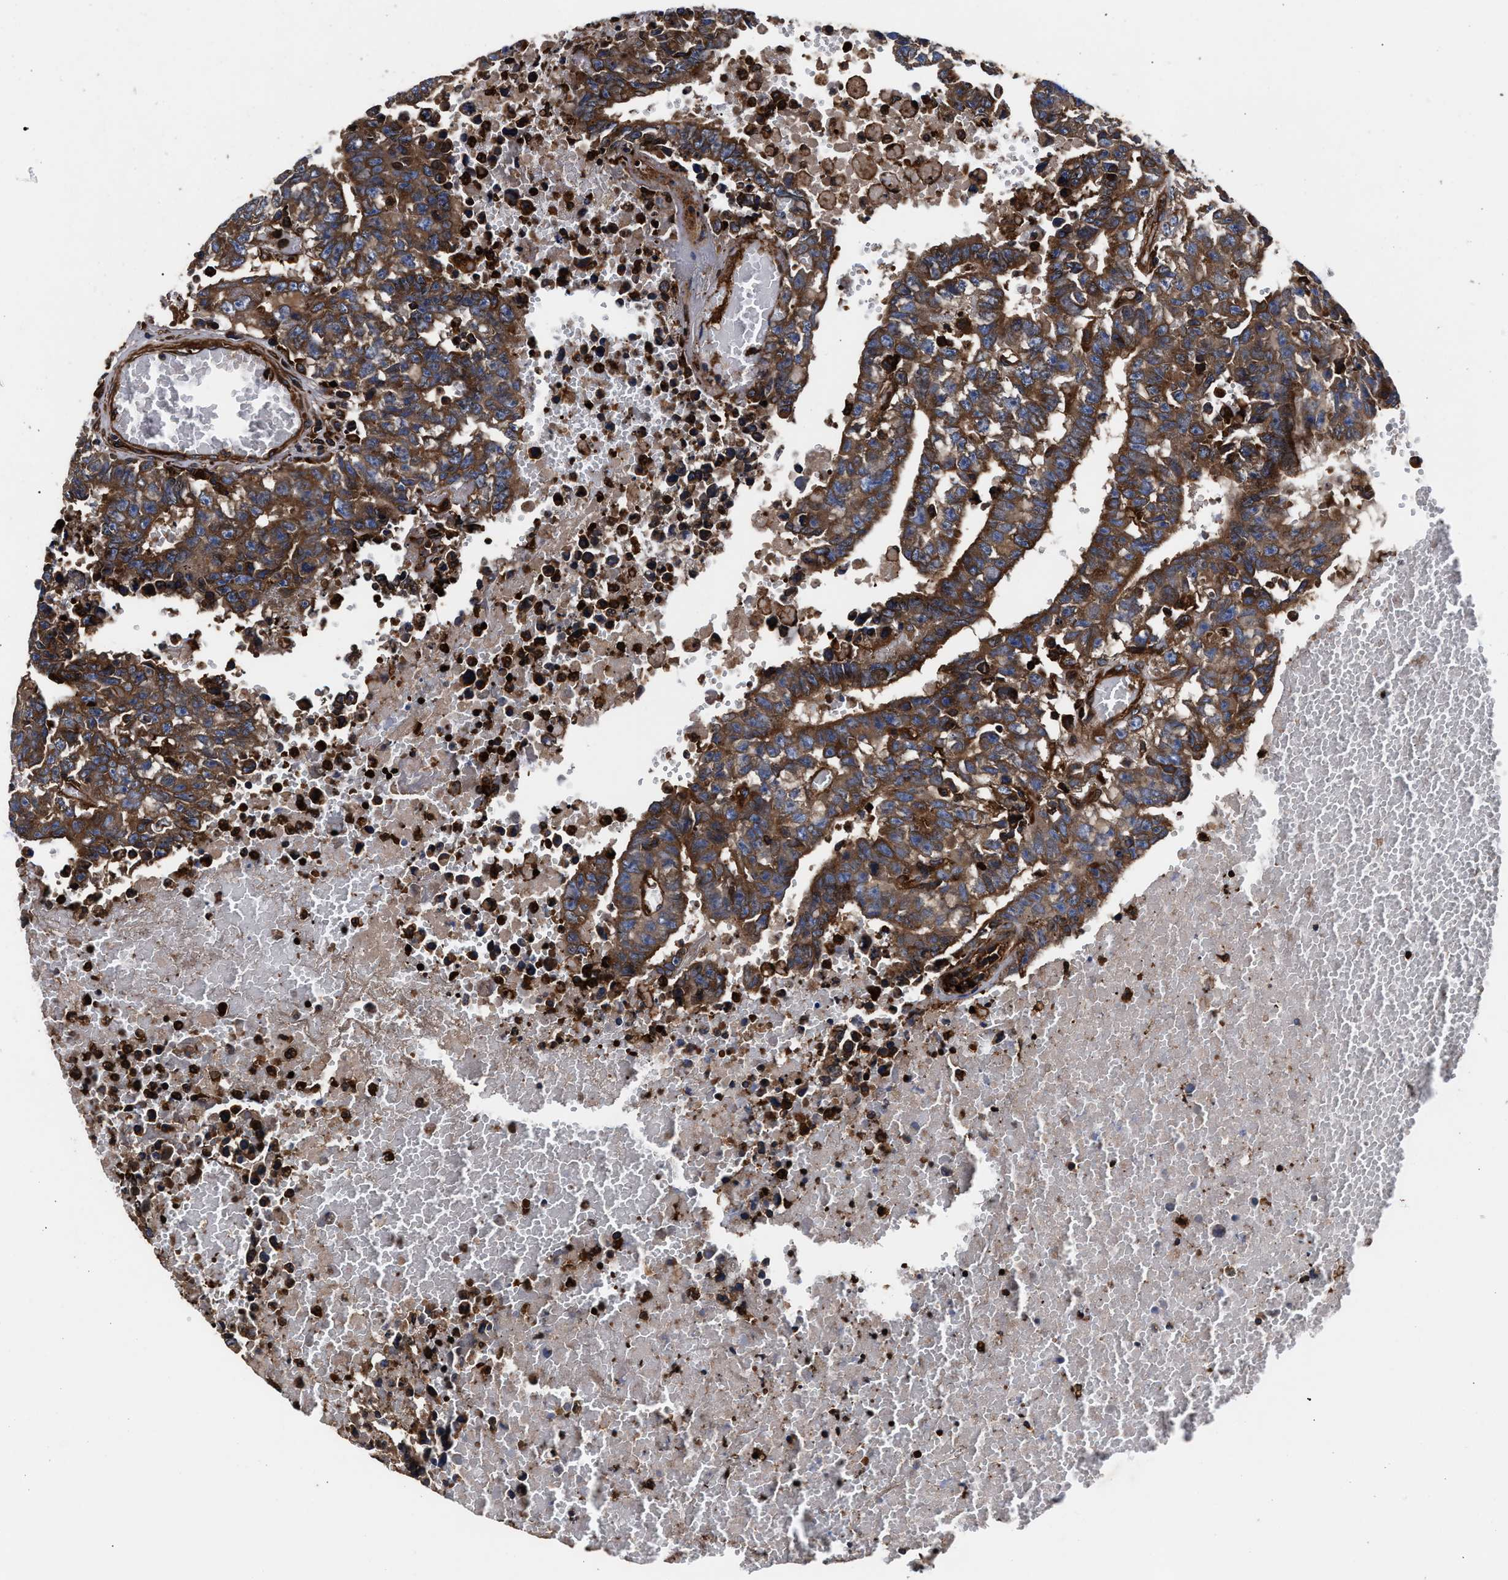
{"staining": {"intensity": "strong", "quantity": ">75%", "location": "cytoplasmic/membranous"}, "tissue": "testis cancer", "cell_type": "Tumor cells", "image_type": "cancer", "snomed": [{"axis": "morphology", "description": "Carcinoma, Embryonal, NOS"}, {"axis": "topography", "description": "Testis"}], "caption": "A photomicrograph of embryonal carcinoma (testis) stained for a protein shows strong cytoplasmic/membranous brown staining in tumor cells. Using DAB (3,3'-diaminobenzidine) (brown) and hematoxylin (blue) stains, captured at high magnification using brightfield microscopy.", "gene": "KYAT1", "patient": {"sex": "male", "age": 25}}